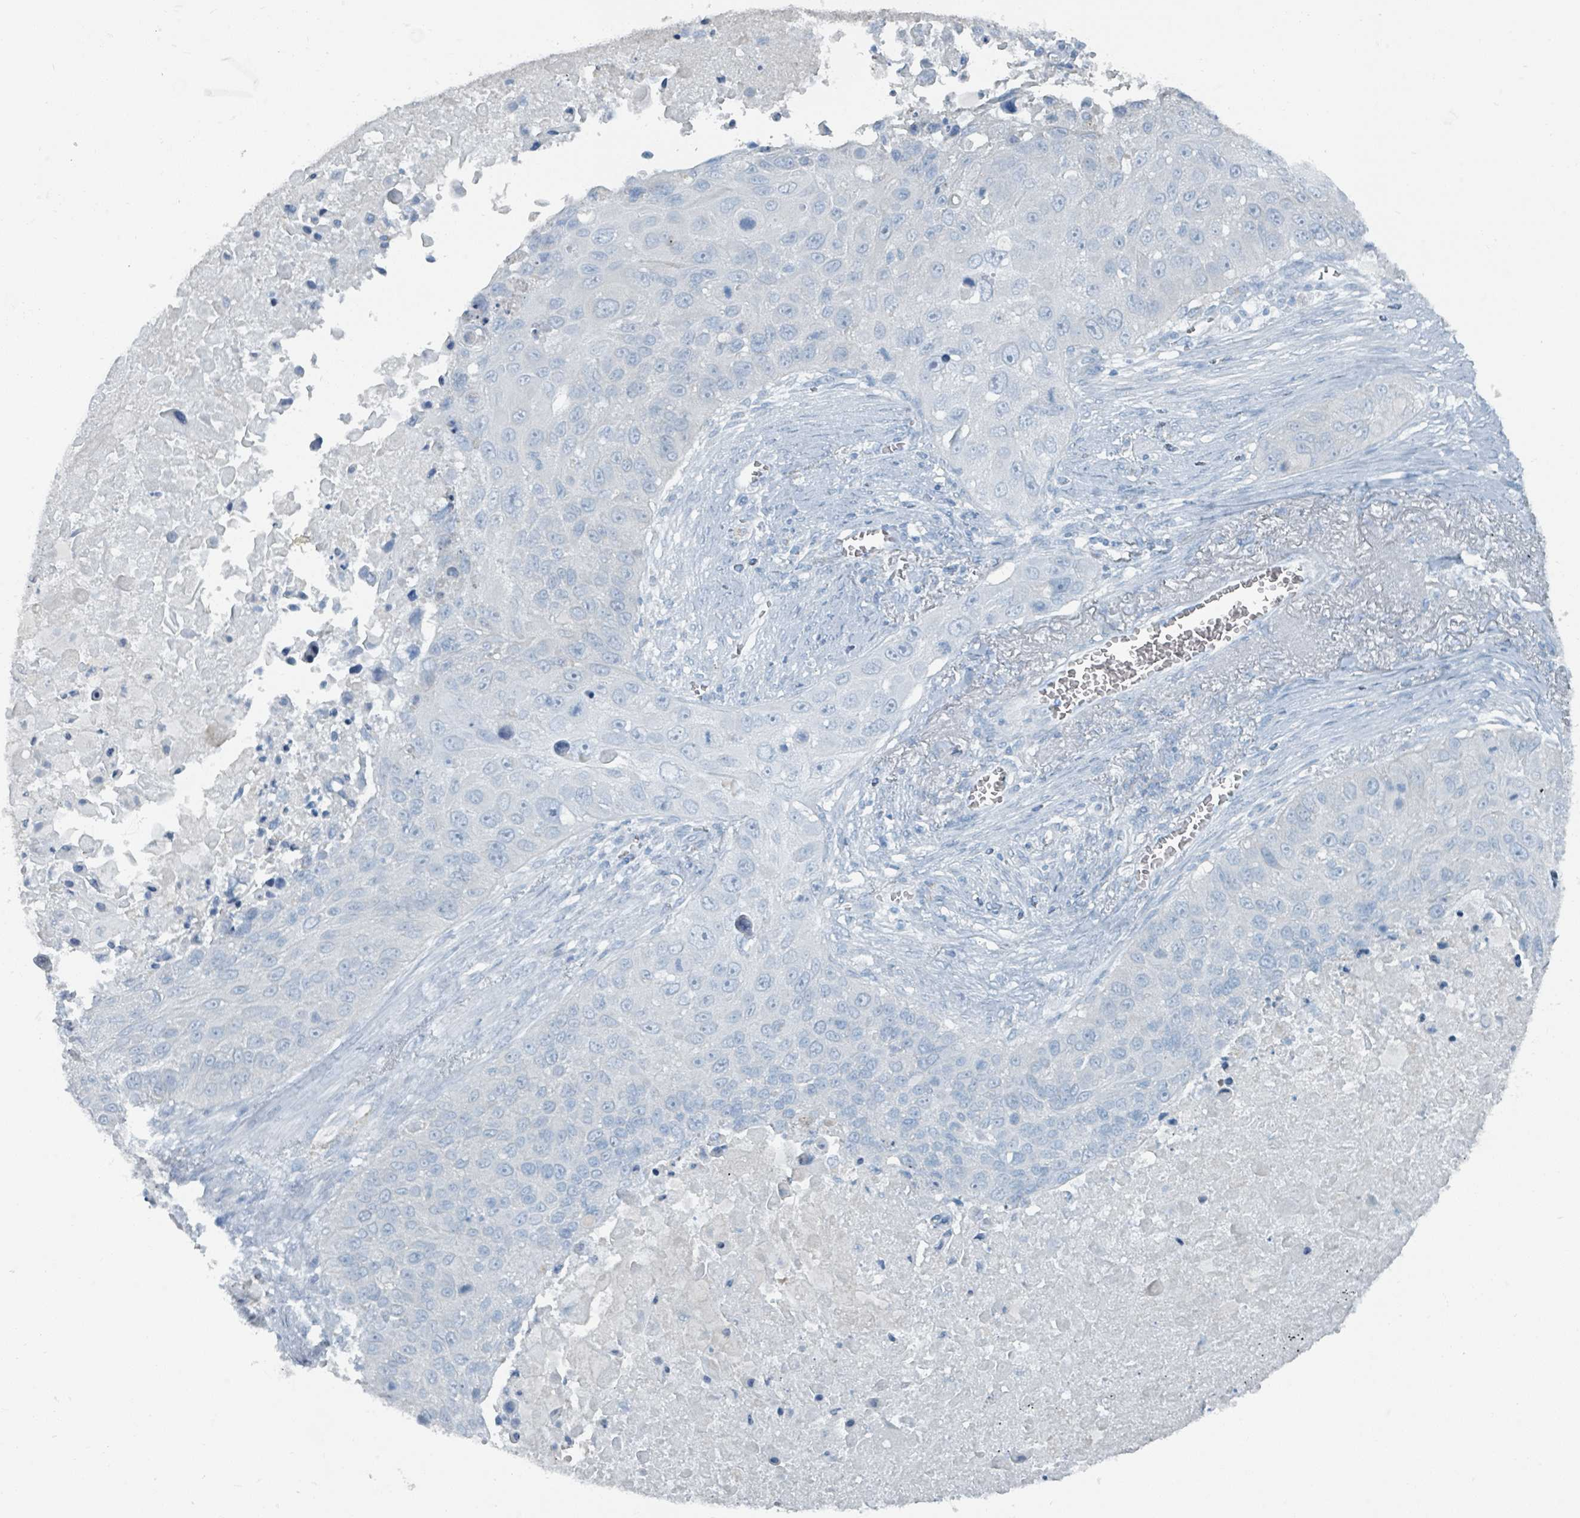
{"staining": {"intensity": "negative", "quantity": "none", "location": "none"}, "tissue": "lung cancer", "cell_type": "Tumor cells", "image_type": "cancer", "snomed": [{"axis": "morphology", "description": "Squamous cell carcinoma, NOS"}, {"axis": "topography", "description": "Lung"}], "caption": "Lung cancer was stained to show a protein in brown. There is no significant staining in tumor cells.", "gene": "GAMT", "patient": {"sex": "male", "age": 66}}